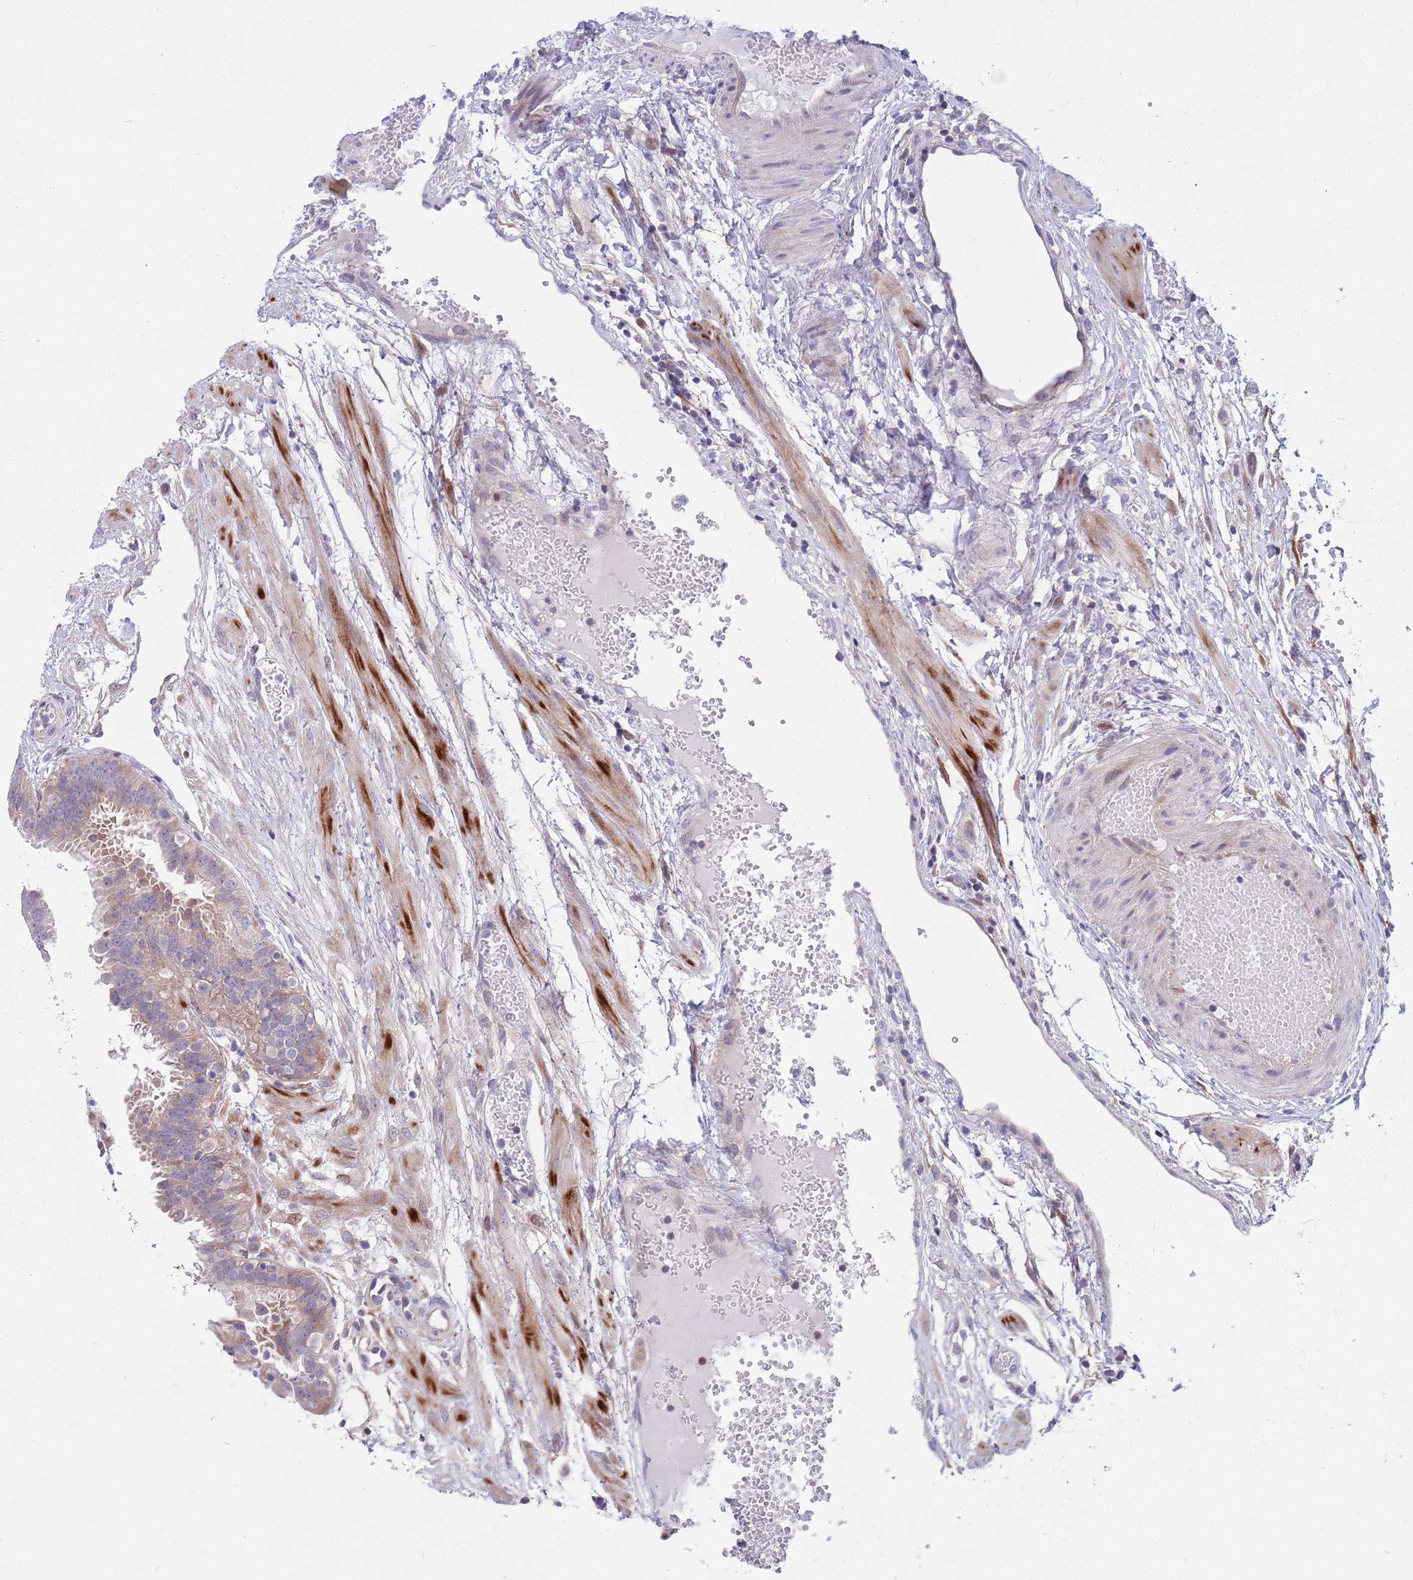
{"staining": {"intensity": "weak", "quantity": "25%-75%", "location": "cytoplasmic/membranous"}, "tissue": "fallopian tube", "cell_type": "Glandular cells", "image_type": "normal", "snomed": [{"axis": "morphology", "description": "Normal tissue, NOS"}, {"axis": "topography", "description": "Fallopian tube"}], "caption": "Immunohistochemical staining of unremarkable human fallopian tube exhibits low levels of weak cytoplasmic/membranous staining in approximately 25%-75% of glandular cells.", "gene": "KLHL29", "patient": {"sex": "female", "age": 37}}